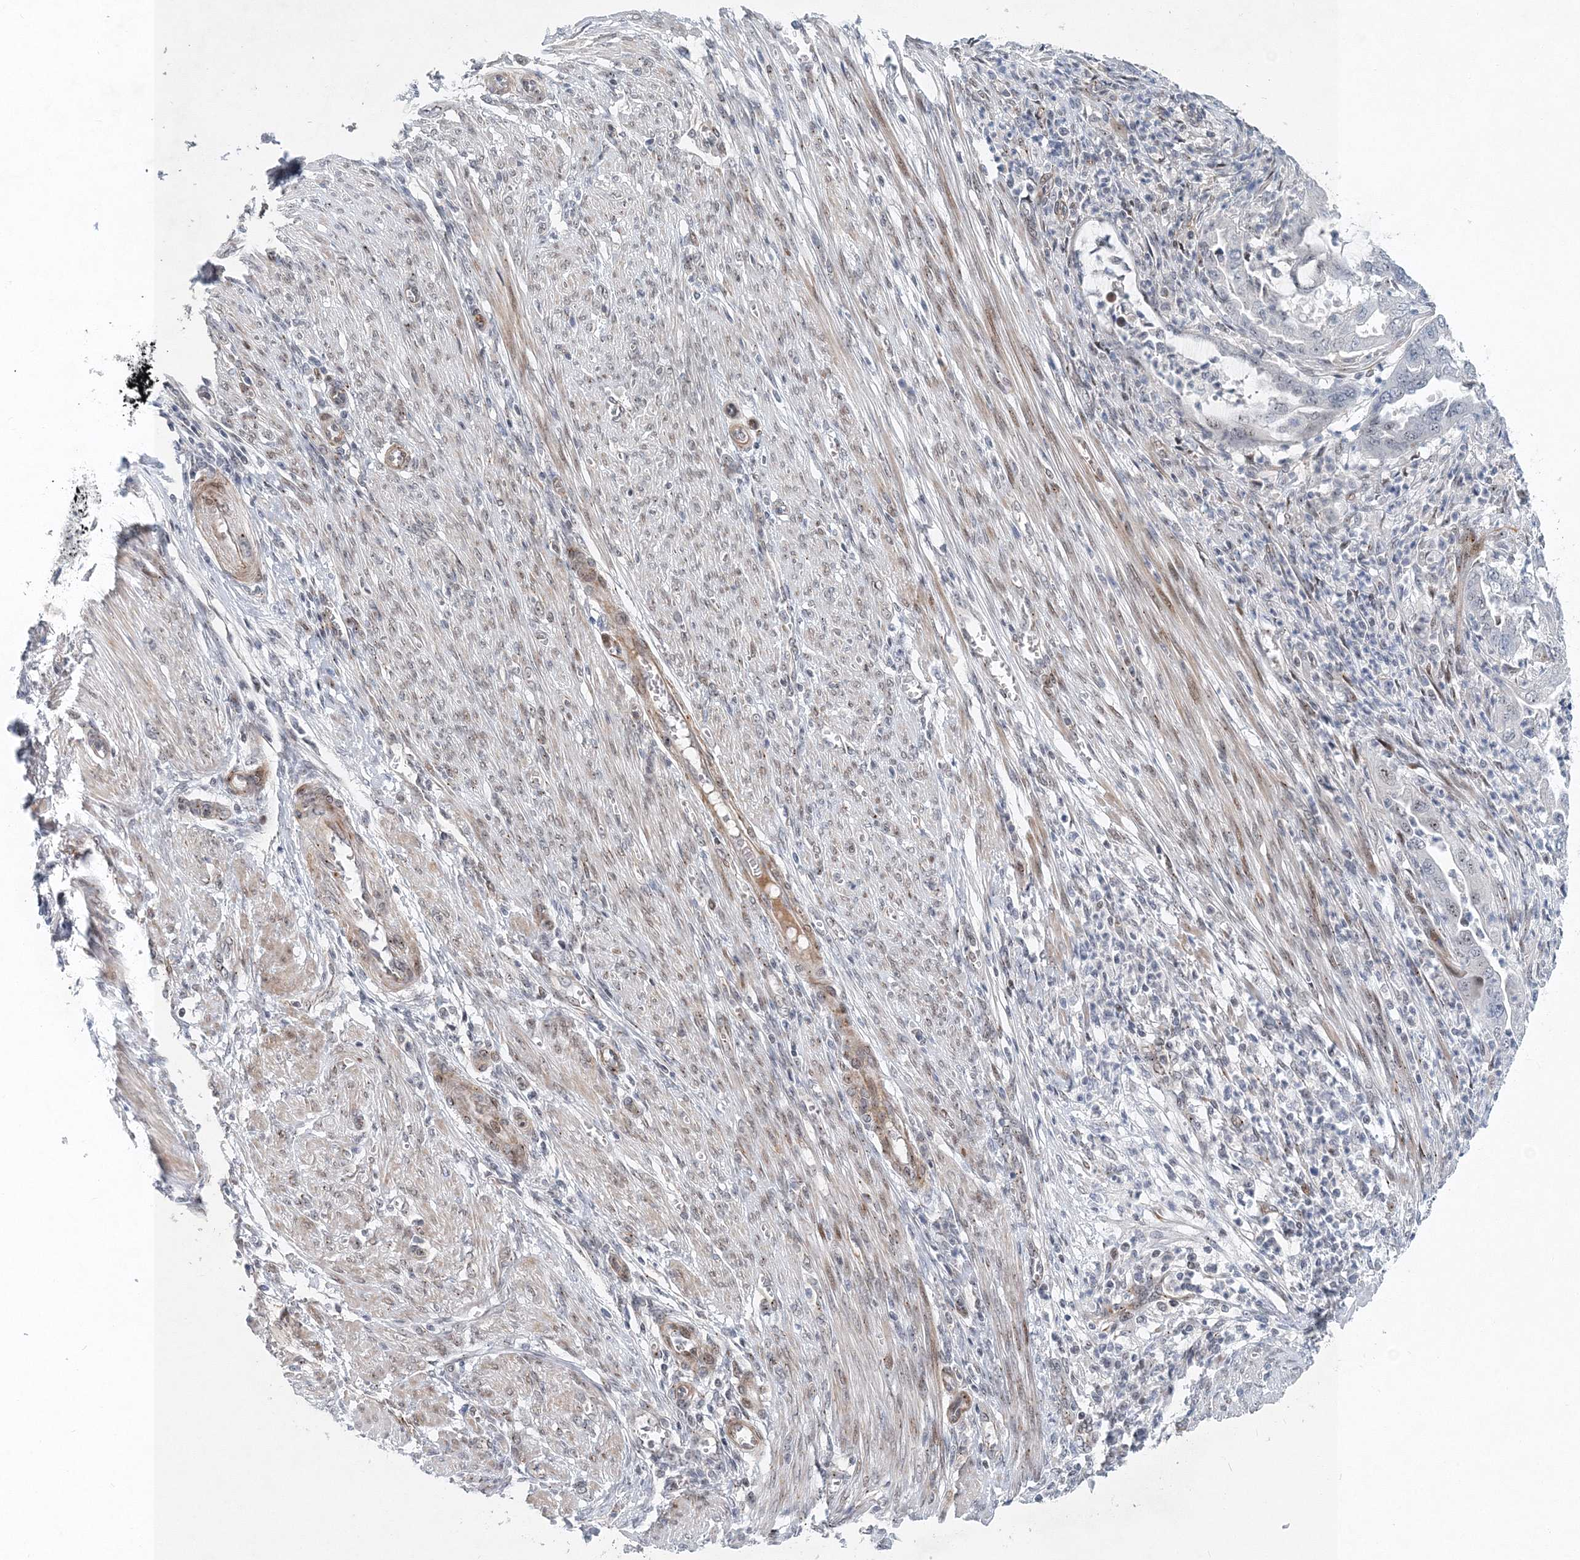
{"staining": {"intensity": "negative", "quantity": "none", "location": "none"}, "tissue": "endometrial cancer", "cell_type": "Tumor cells", "image_type": "cancer", "snomed": [{"axis": "morphology", "description": "Adenocarcinoma, NOS"}, {"axis": "topography", "description": "Endometrium"}], "caption": "DAB (3,3'-diaminobenzidine) immunohistochemical staining of endometrial cancer (adenocarcinoma) reveals no significant expression in tumor cells.", "gene": "UIMC1", "patient": {"sex": "female", "age": 51}}